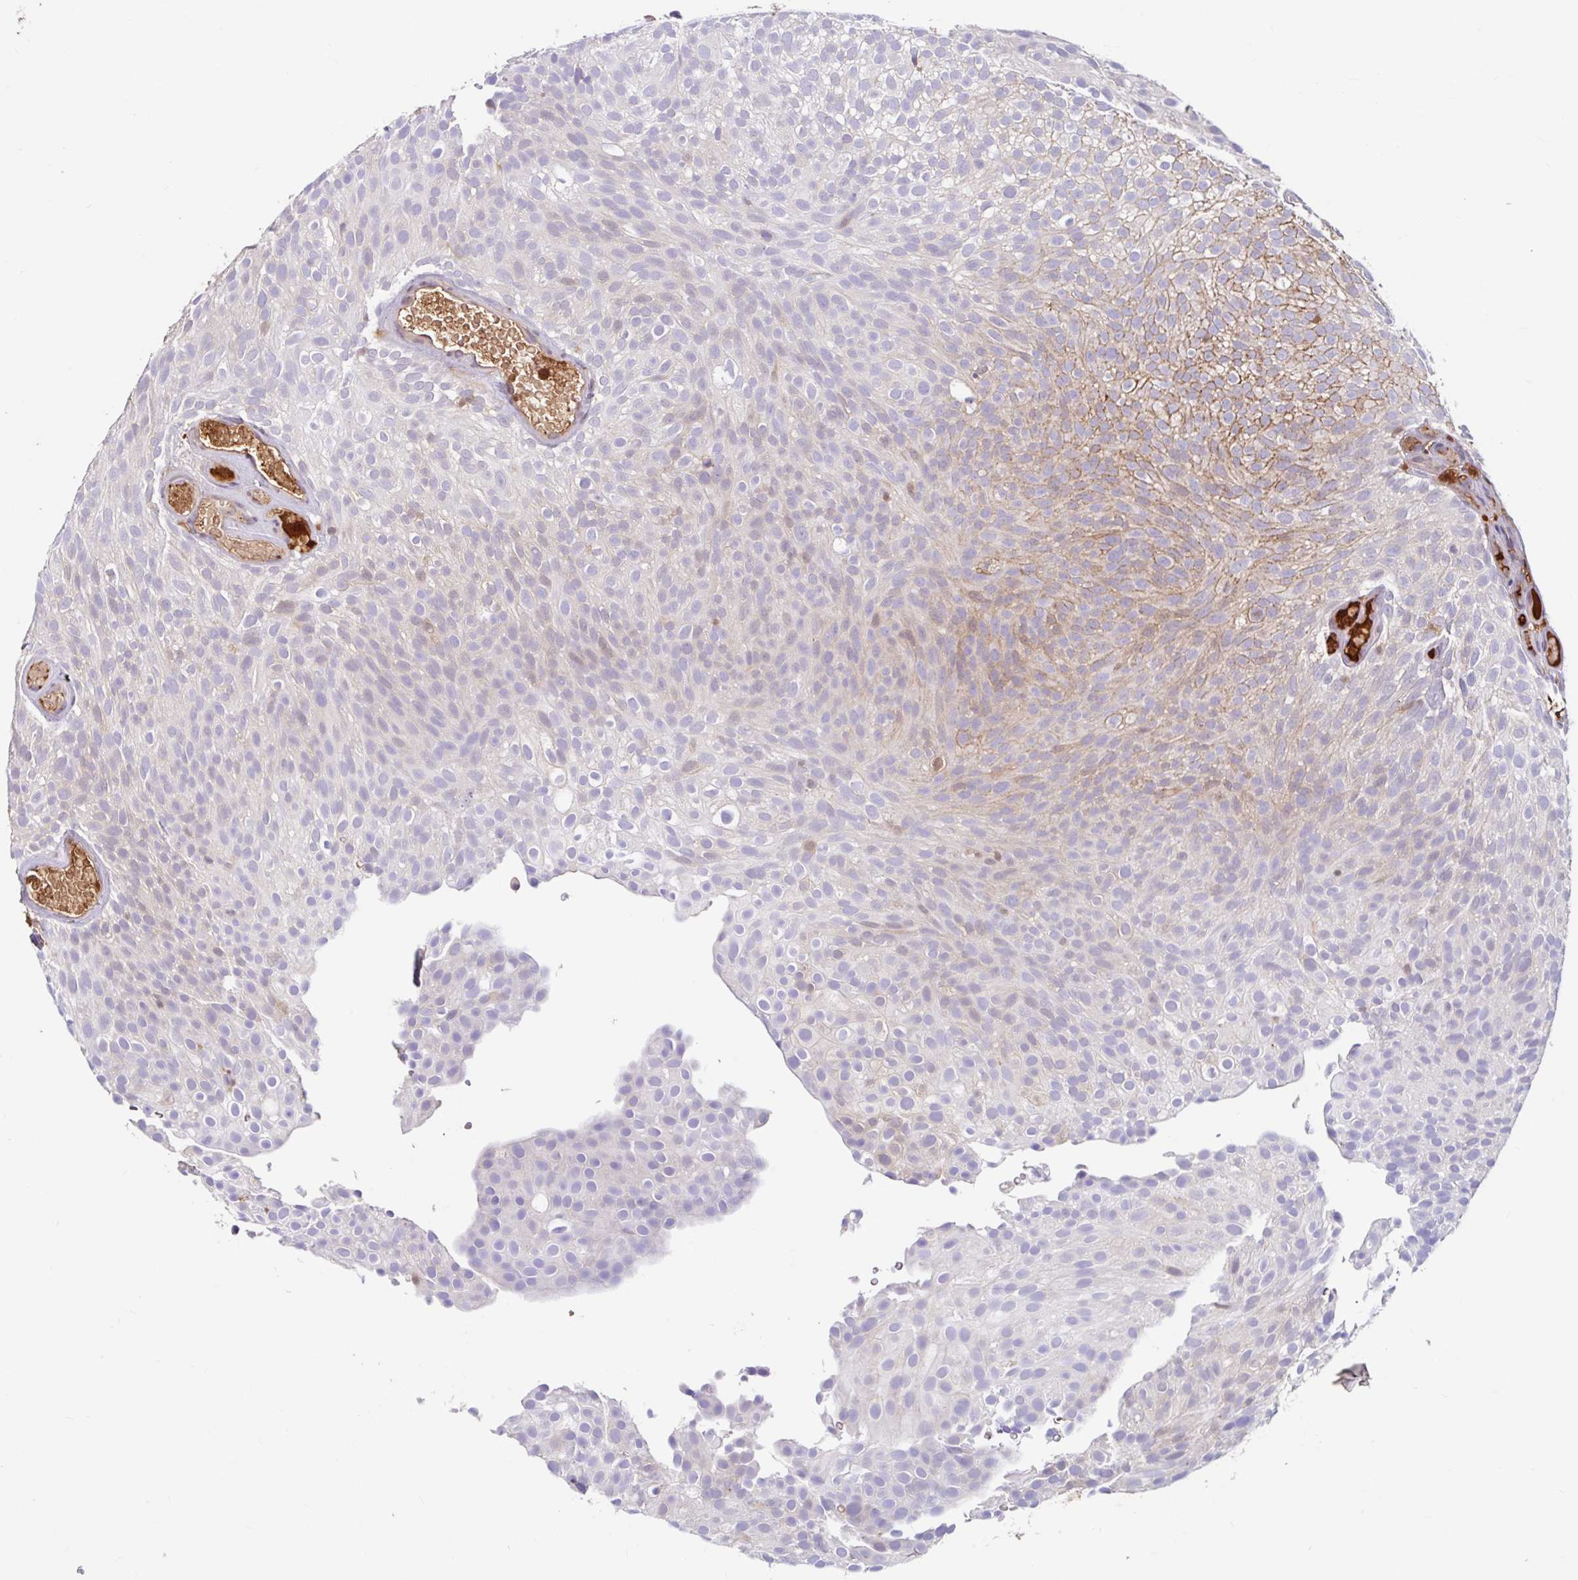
{"staining": {"intensity": "moderate", "quantity": "<25%", "location": "cytoplasmic/membranous"}, "tissue": "urothelial cancer", "cell_type": "Tumor cells", "image_type": "cancer", "snomed": [{"axis": "morphology", "description": "Urothelial carcinoma, Low grade"}, {"axis": "topography", "description": "Urinary bladder"}], "caption": "DAB immunohistochemical staining of human urothelial carcinoma (low-grade) demonstrates moderate cytoplasmic/membranous protein staining in approximately <25% of tumor cells.", "gene": "BLVRA", "patient": {"sex": "male", "age": 78}}